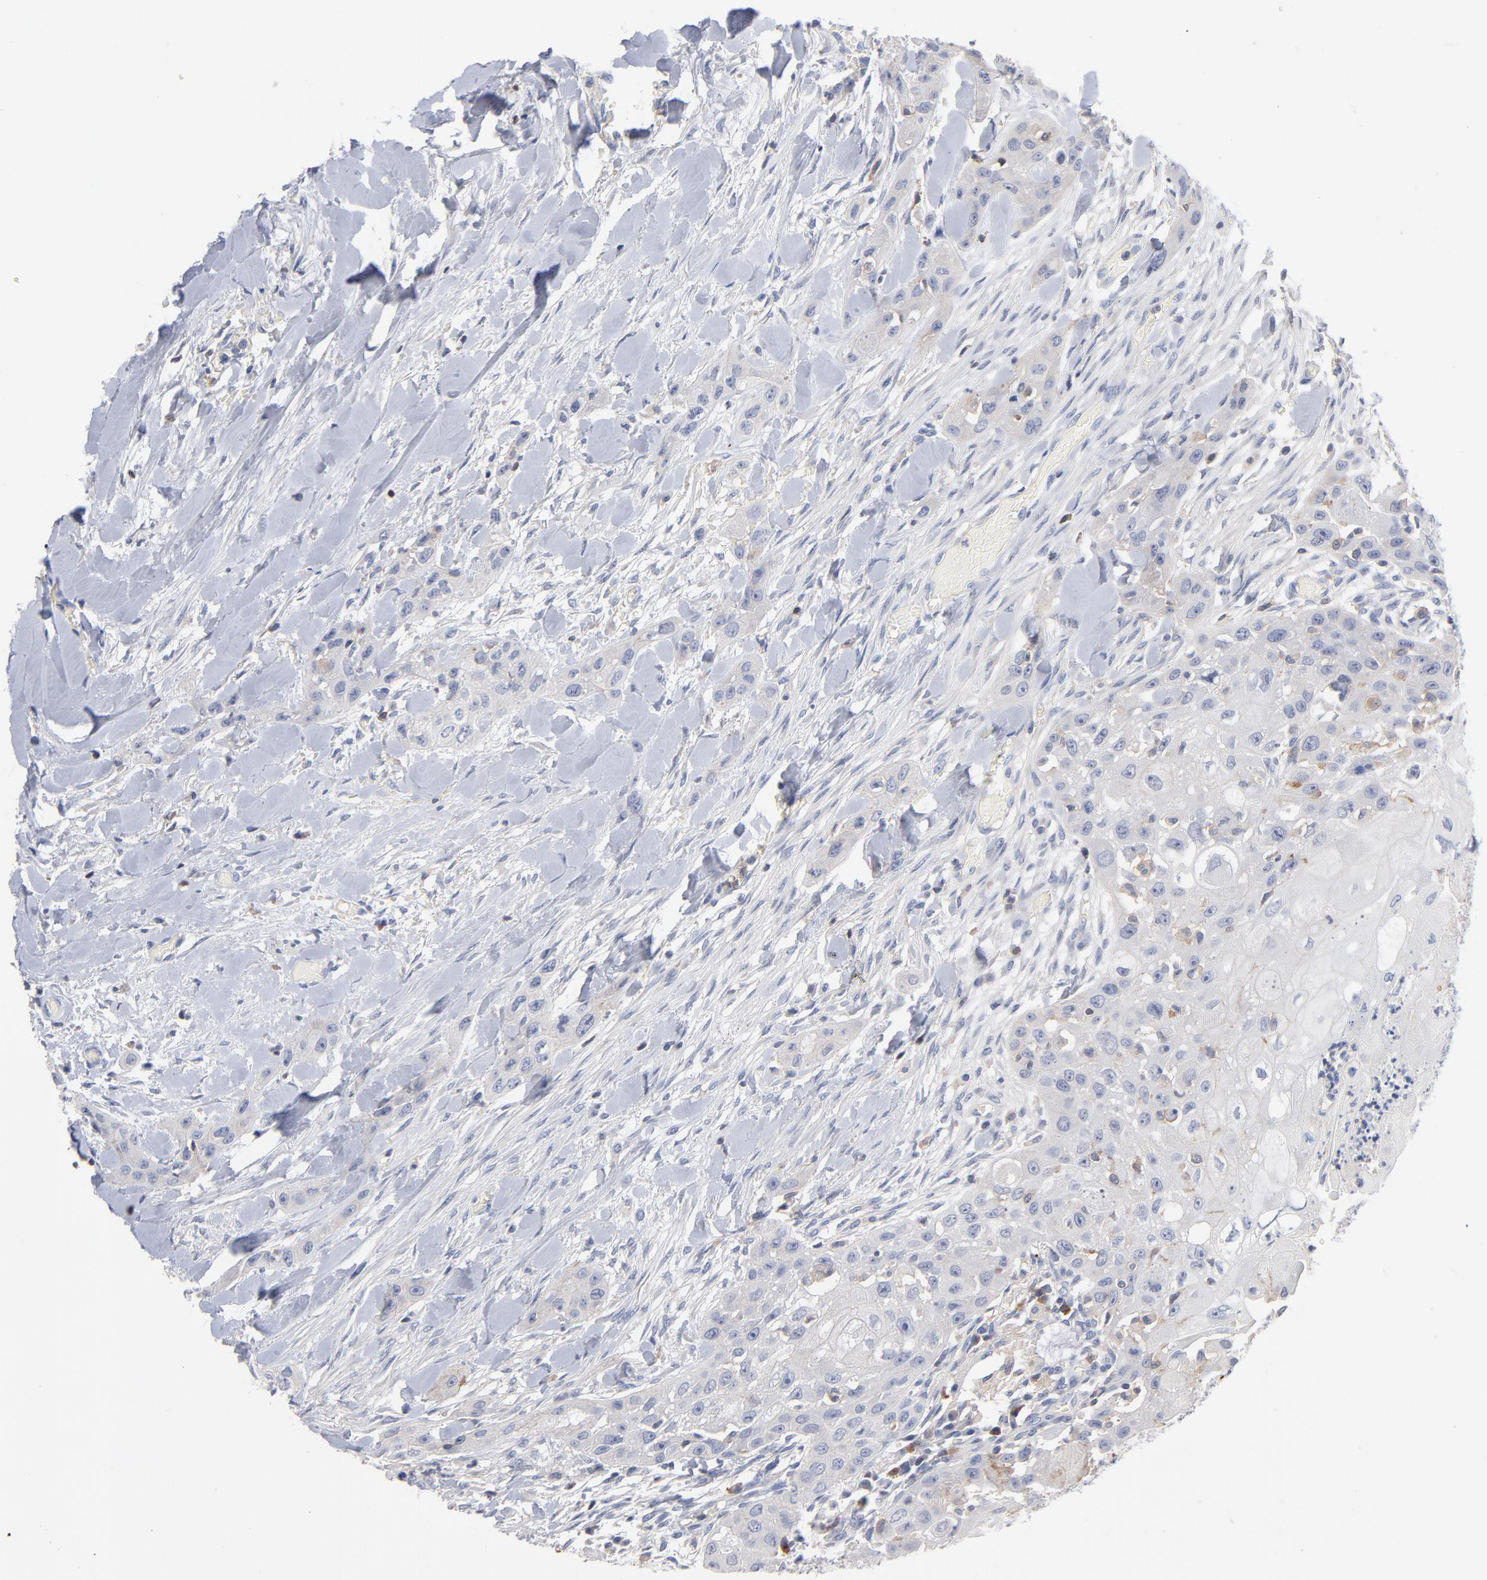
{"staining": {"intensity": "weak", "quantity": "<25%", "location": "cytoplasmic/membranous"}, "tissue": "head and neck cancer", "cell_type": "Tumor cells", "image_type": "cancer", "snomed": [{"axis": "morphology", "description": "Neoplasm, malignant, NOS"}, {"axis": "topography", "description": "Salivary gland"}, {"axis": "topography", "description": "Head-Neck"}], "caption": "High magnification brightfield microscopy of head and neck neoplasm (malignant) stained with DAB (brown) and counterstained with hematoxylin (blue): tumor cells show no significant expression.", "gene": "PDLIM2", "patient": {"sex": "male", "age": 43}}